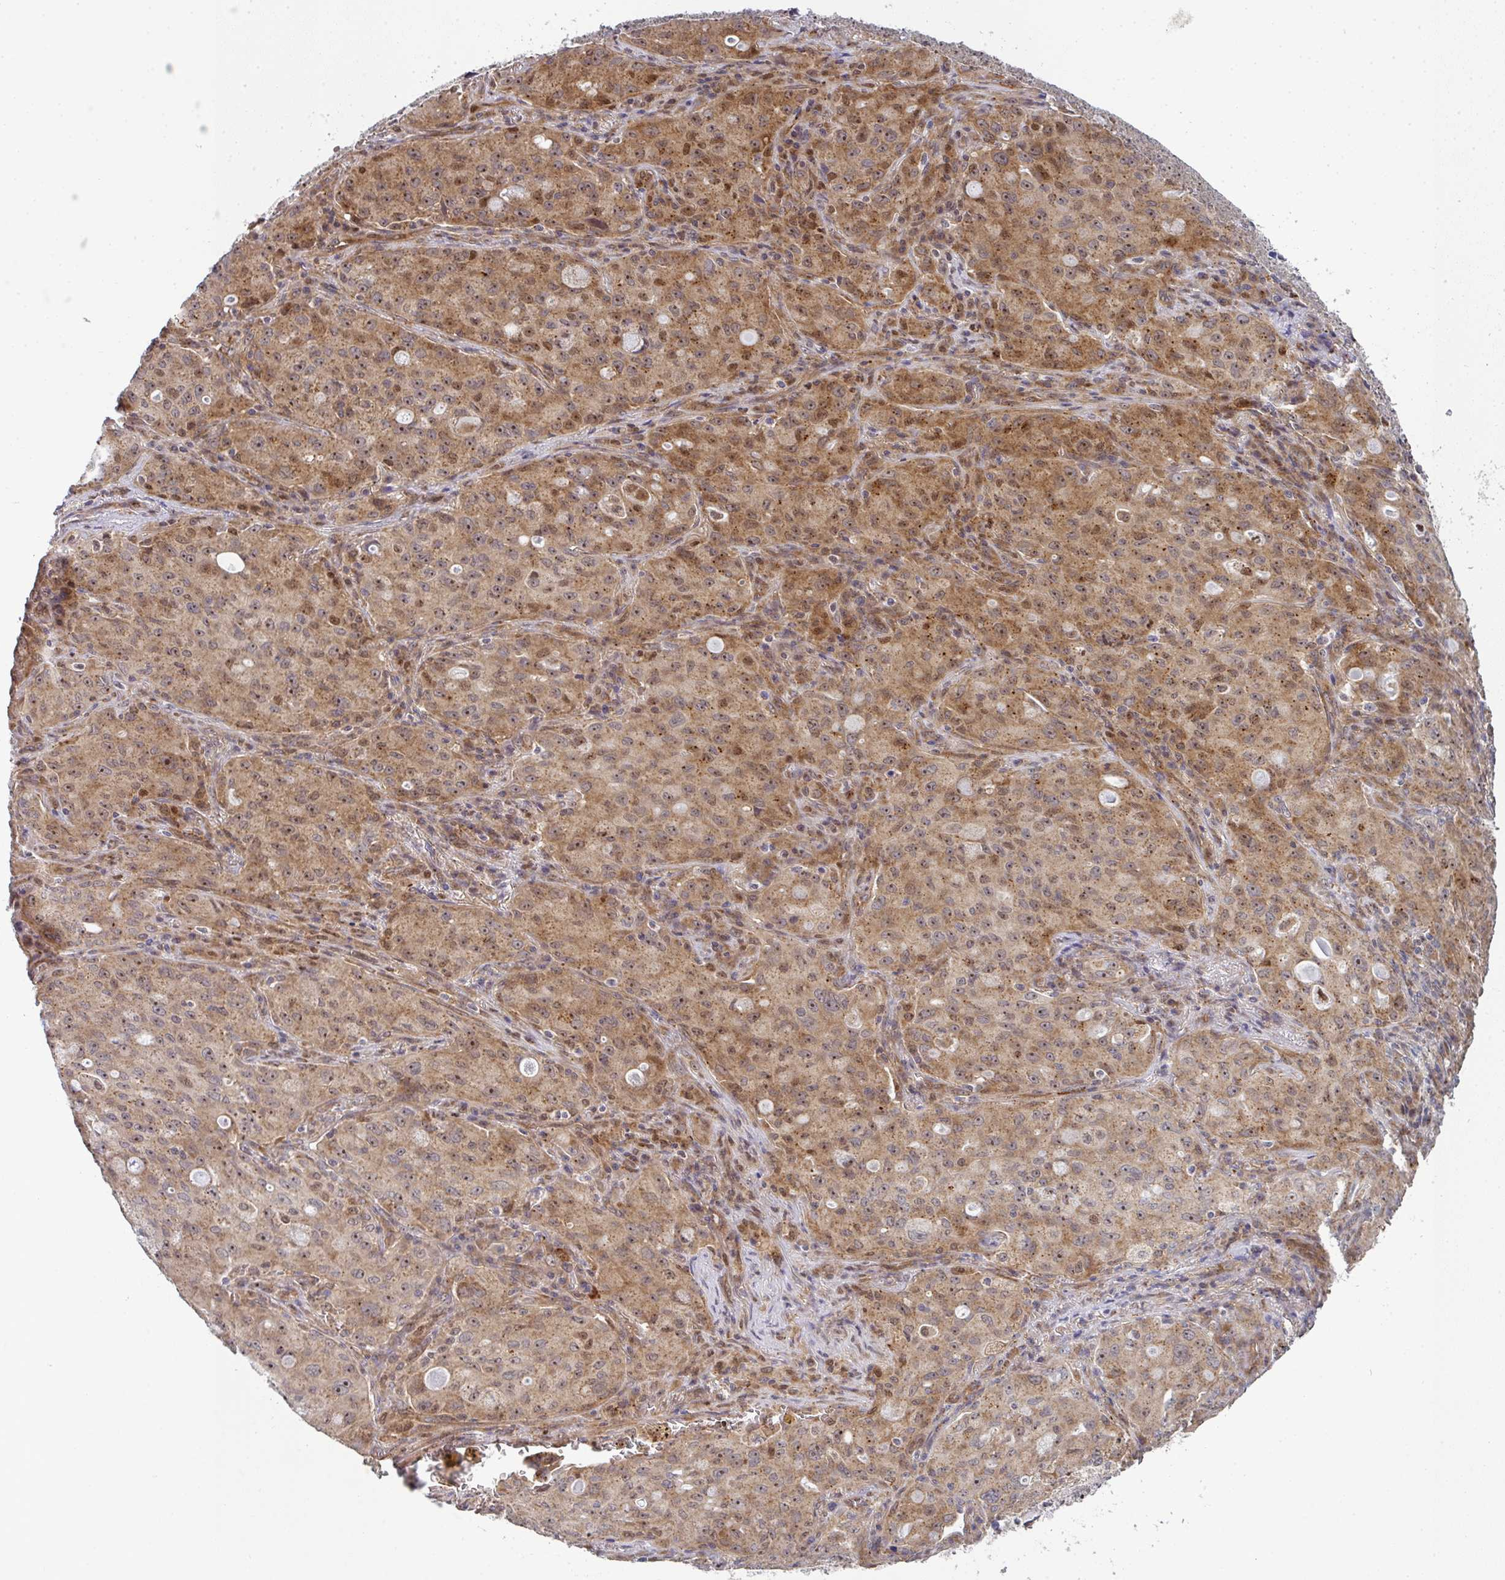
{"staining": {"intensity": "moderate", "quantity": ">75%", "location": "cytoplasmic/membranous,nuclear"}, "tissue": "lung cancer", "cell_type": "Tumor cells", "image_type": "cancer", "snomed": [{"axis": "morphology", "description": "Adenocarcinoma, NOS"}, {"axis": "topography", "description": "Lung"}], "caption": "Human adenocarcinoma (lung) stained with a protein marker displays moderate staining in tumor cells.", "gene": "SIMC1", "patient": {"sex": "female", "age": 44}}